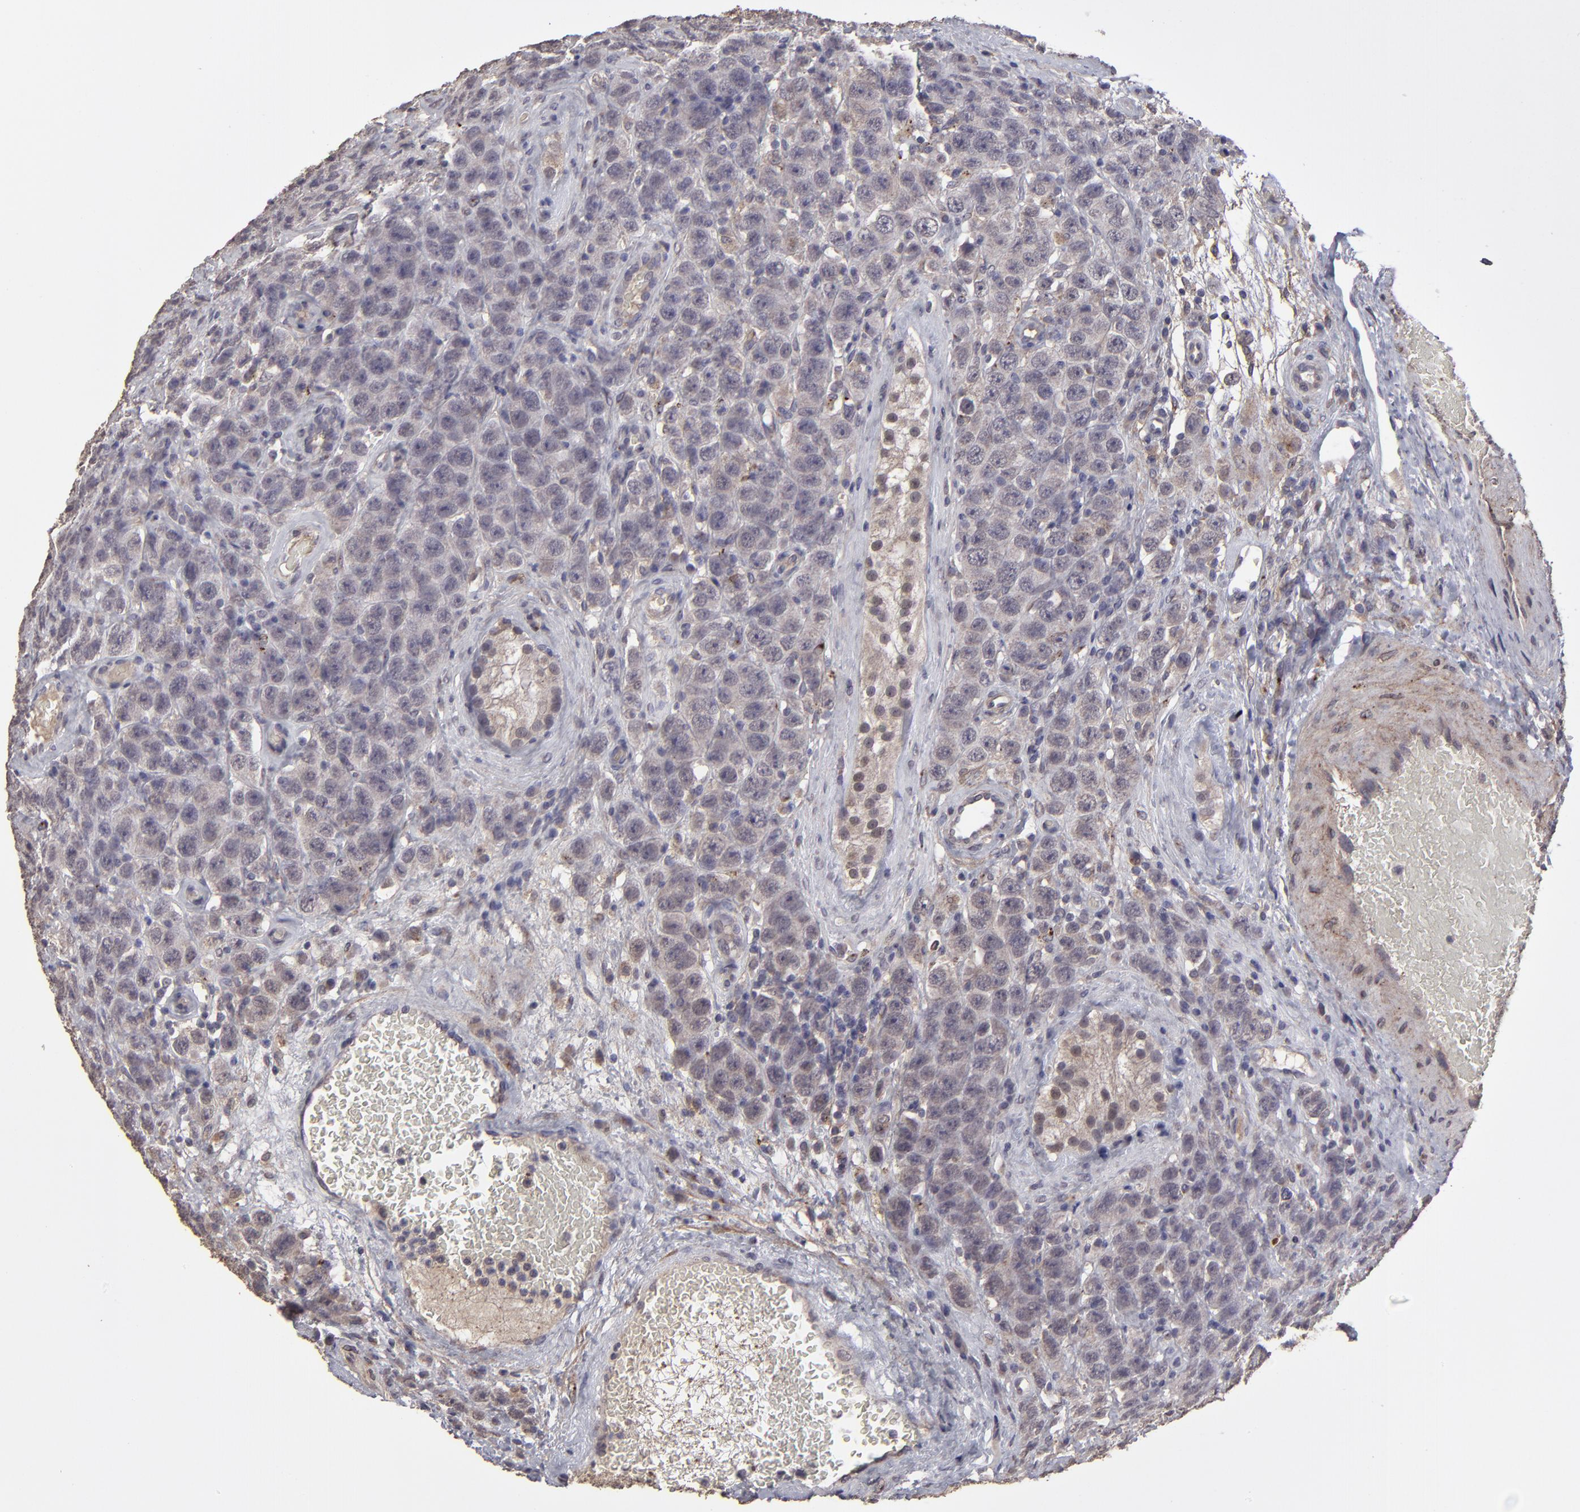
{"staining": {"intensity": "weak", "quantity": "25%-75%", "location": "cytoplasmic/membranous"}, "tissue": "testis cancer", "cell_type": "Tumor cells", "image_type": "cancer", "snomed": [{"axis": "morphology", "description": "Seminoma, NOS"}, {"axis": "topography", "description": "Testis"}], "caption": "Immunohistochemistry histopathology image of testis cancer (seminoma) stained for a protein (brown), which shows low levels of weak cytoplasmic/membranous positivity in about 25%-75% of tumor cells.", "gene": "ITGB5", "patient": {"sex": "male", "age": 52}}